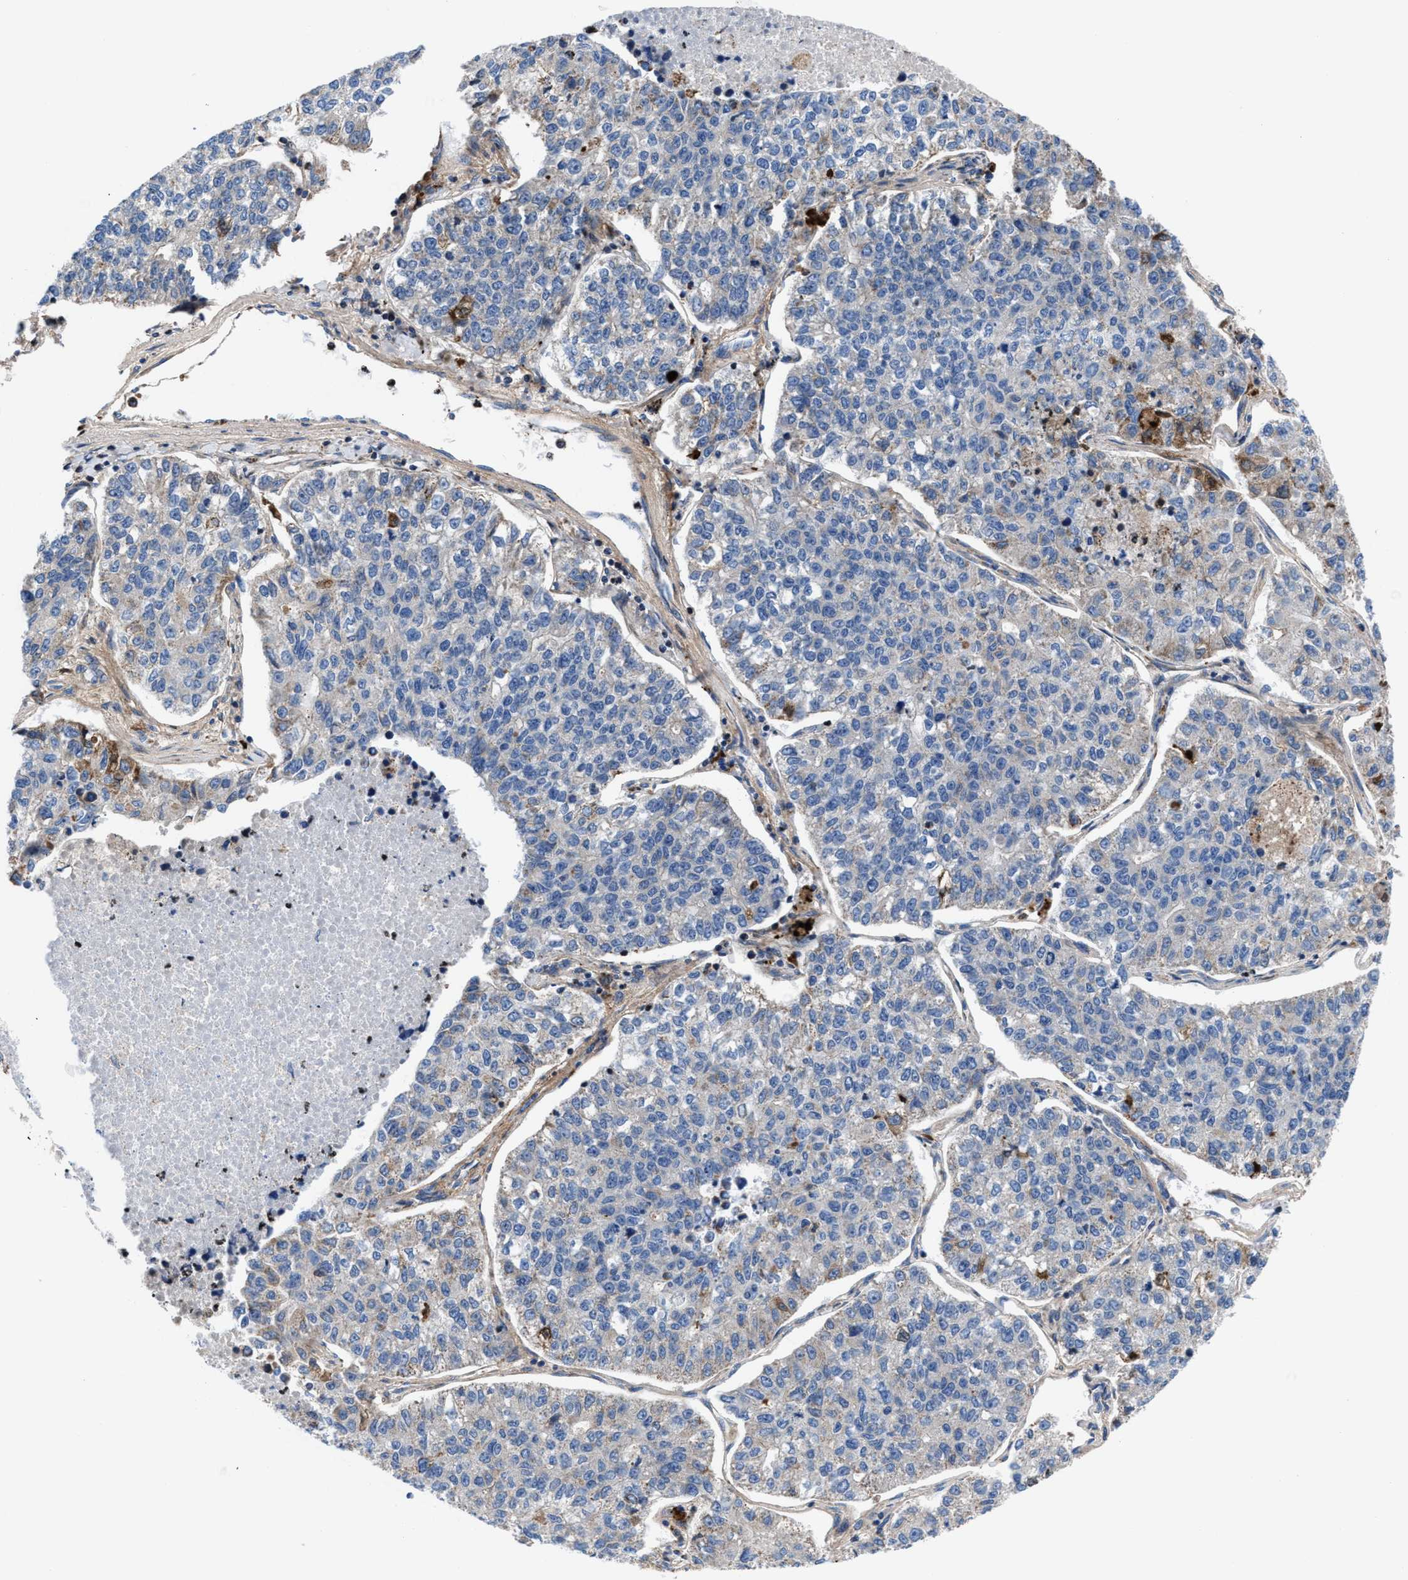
{"staining": {"intensity": "weak", "quantity": "<25%", "location": "cytoplasmic/membranous"}, "tissue": "lung cancer", "cell_type": "Tumor cells", "image_type": "cancer", "snomed": [{"axis": "morphology", "description": "Adenocarcinoma, NOS"}, {"axis": "topography", "description": "Lung"}], "caption": "Immunohistochemistry of lung cancer reveals no staining in tumor cells. Brightfield microscopy of IHC stained with DAB (brown) and hematoxylin (blue), captured at high magnification.", "gene": "PRR15L", "patient": {"sex": "male", "age": 49}}